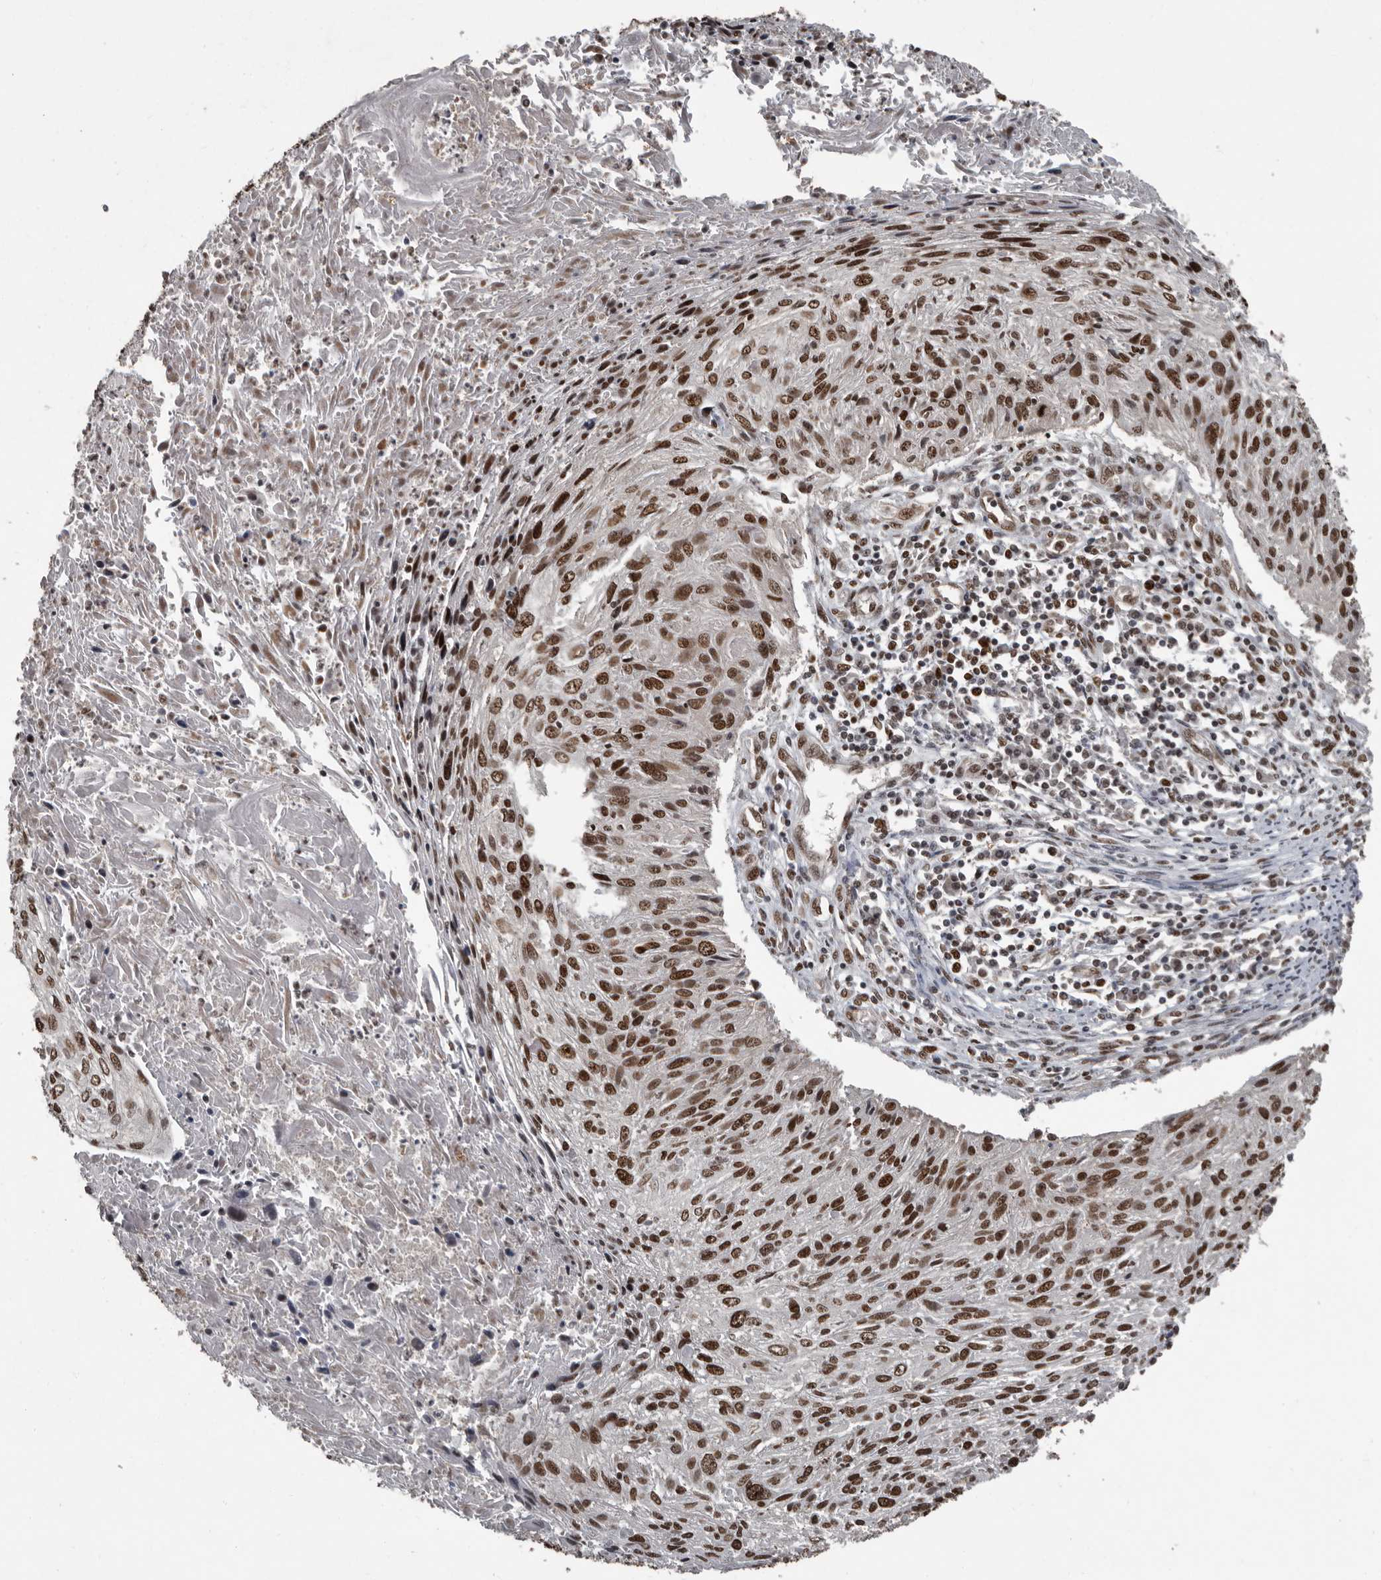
{"staining": {"intensity": "strong", "quantity": ">75%", "location": "nuclear"}, "tissue": "cervical cancer", "cell_type": "Tumor cells", "image_type": "cancer", "snomed": [{"axis": "morphology", "description": "Squamous cell carcinoma, NOS"}, {"axis": "topography", "description": "Cervix"}], "caption": "High-power microscopy captured an immunohistochemistry (IHC) photomicrograph of cervical cancer, revealing strong nuclear staining in about >75% of tumor cells.", "gene": "CHD1L", "patient": {"sex": "female", "age": 51}}